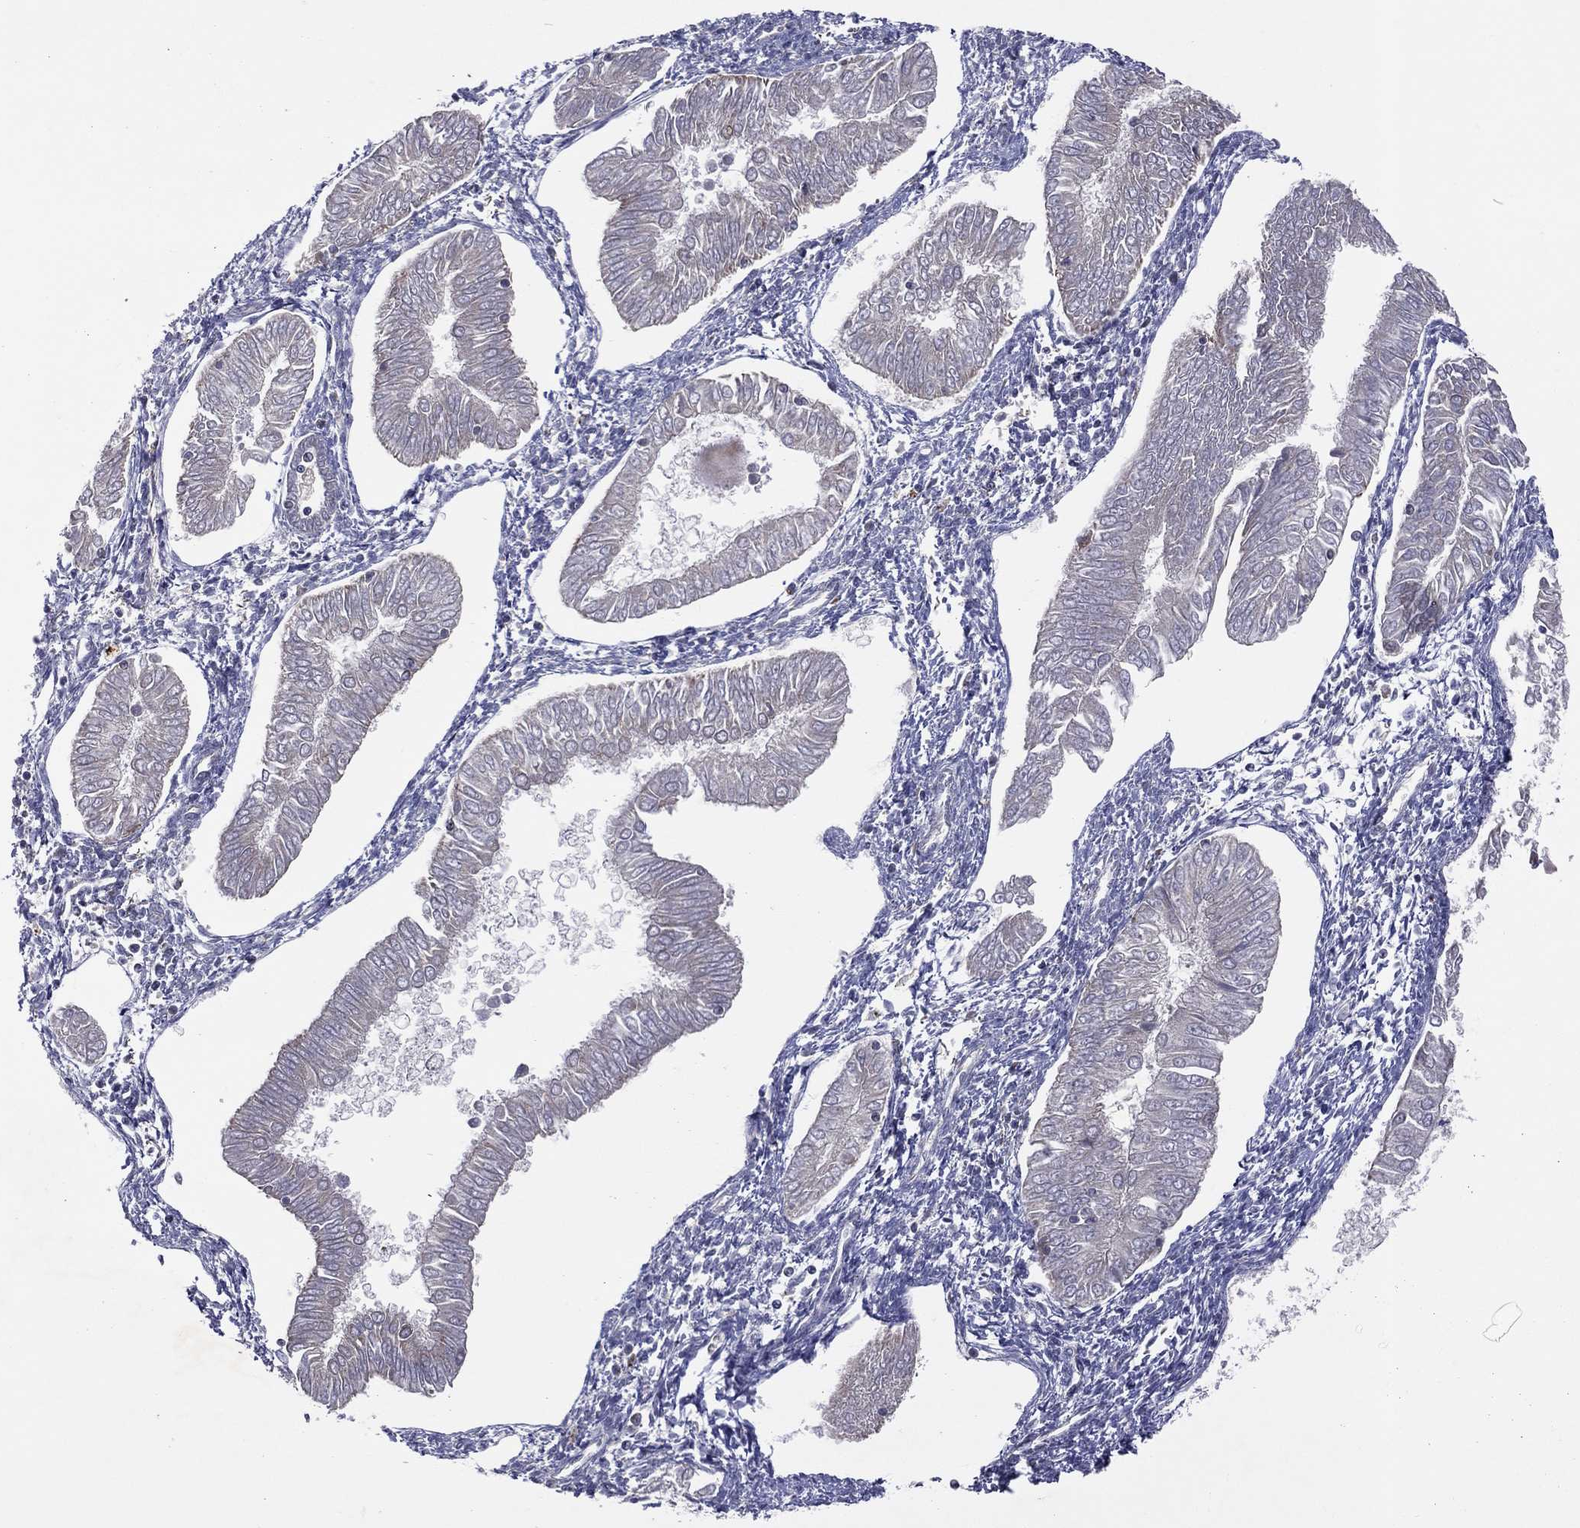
{"staining": {"intensity": "negative", "quantity": "none", "location": "none"}, "tissue": "endometrial cancer", "cell_type": "Tumor cells", "image_type": "cancer", "snomed": [{"axis": "morphology", "description": "Adenocarcinoma, NOS"}, {"axis": "topography", "description": "Endometrium"}], "caption": "This is a image of immunohistochemistry (IHC) staining of endometrial adenocarcinoma, which shows no expression in tumor cells.", "gene": "STARD3", "patient": {"sex": "female", "age": 53}}